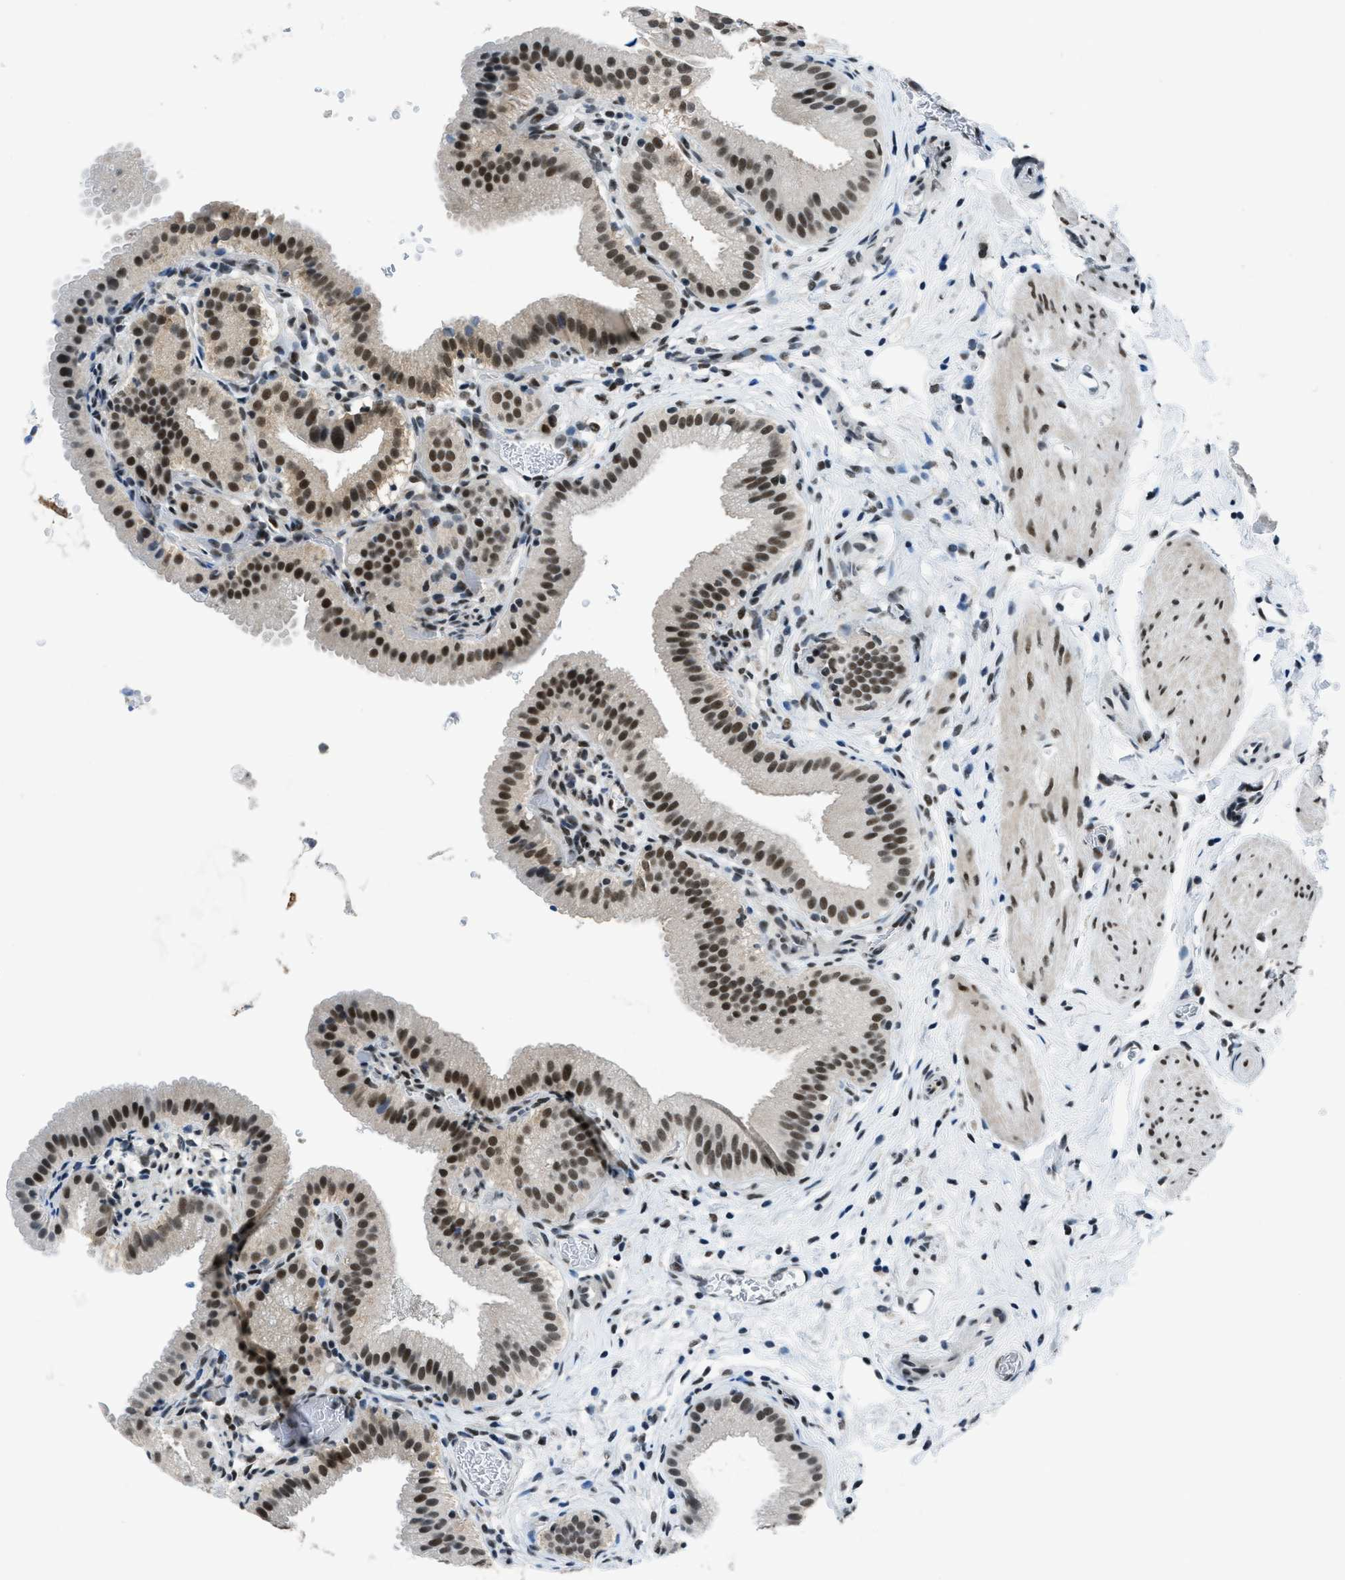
{"staining": {"intensity": "strong", "quantity": ">75%", "location": "nuclear"}, "tissue": "gallbladder", "cell_type": "Glandular cells", "image_type": "normal", "snomed": [{"axis": "morphology", "description": "Normal tissue, NOS"}, {"axis": "topography", "description": "Gallbladder"}], "caption": "Protein positivity by immunohistochemistry (IHC) shows strong nuclear positivity in about >75% of glandular cells in unremarkable gallbladder.", "gene": "GATAD2B", "patient": {"sex": "male", "age": 54}}